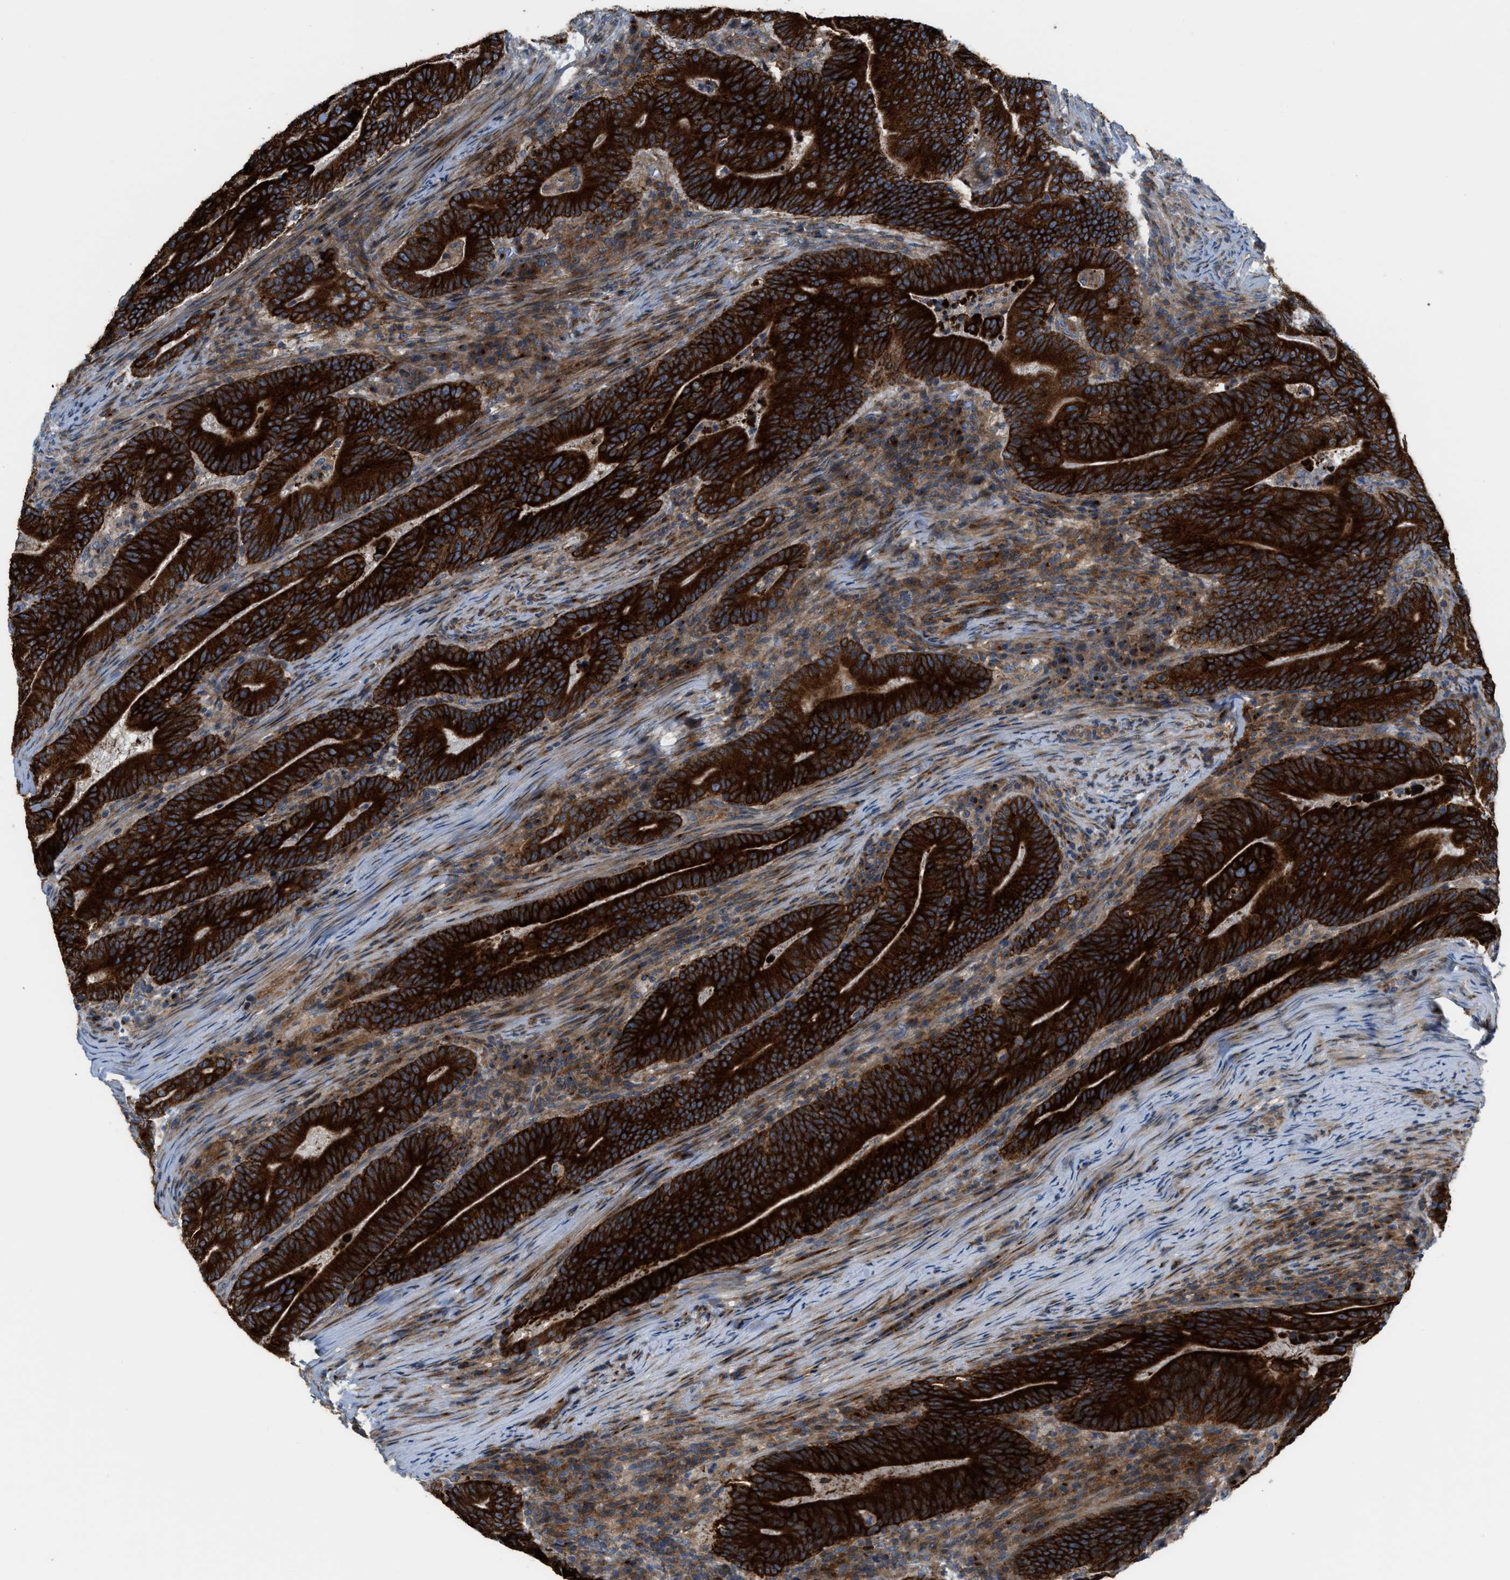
{"staining": {"intensity": "strong", "quantity": ">75%", "location": "cytoplasmic/membranous"}, "tissue": "colorectal cancer", "cell_type": "Tumor cells", "image_type": "cancer", "snomed": [{"axis": "morphology", "description": "Adenocarcinoma, NOS"}, {"axis": "topography", "description": "Colon"}], "caption": "Protein staining of adenocarcinoma (colorectal) tissue reveals strong cytoplasmic/membranous staining in about >75% of tumor cells.", "gene": "DIPK1A", "patient": {"sex": "female", "age": 66}}